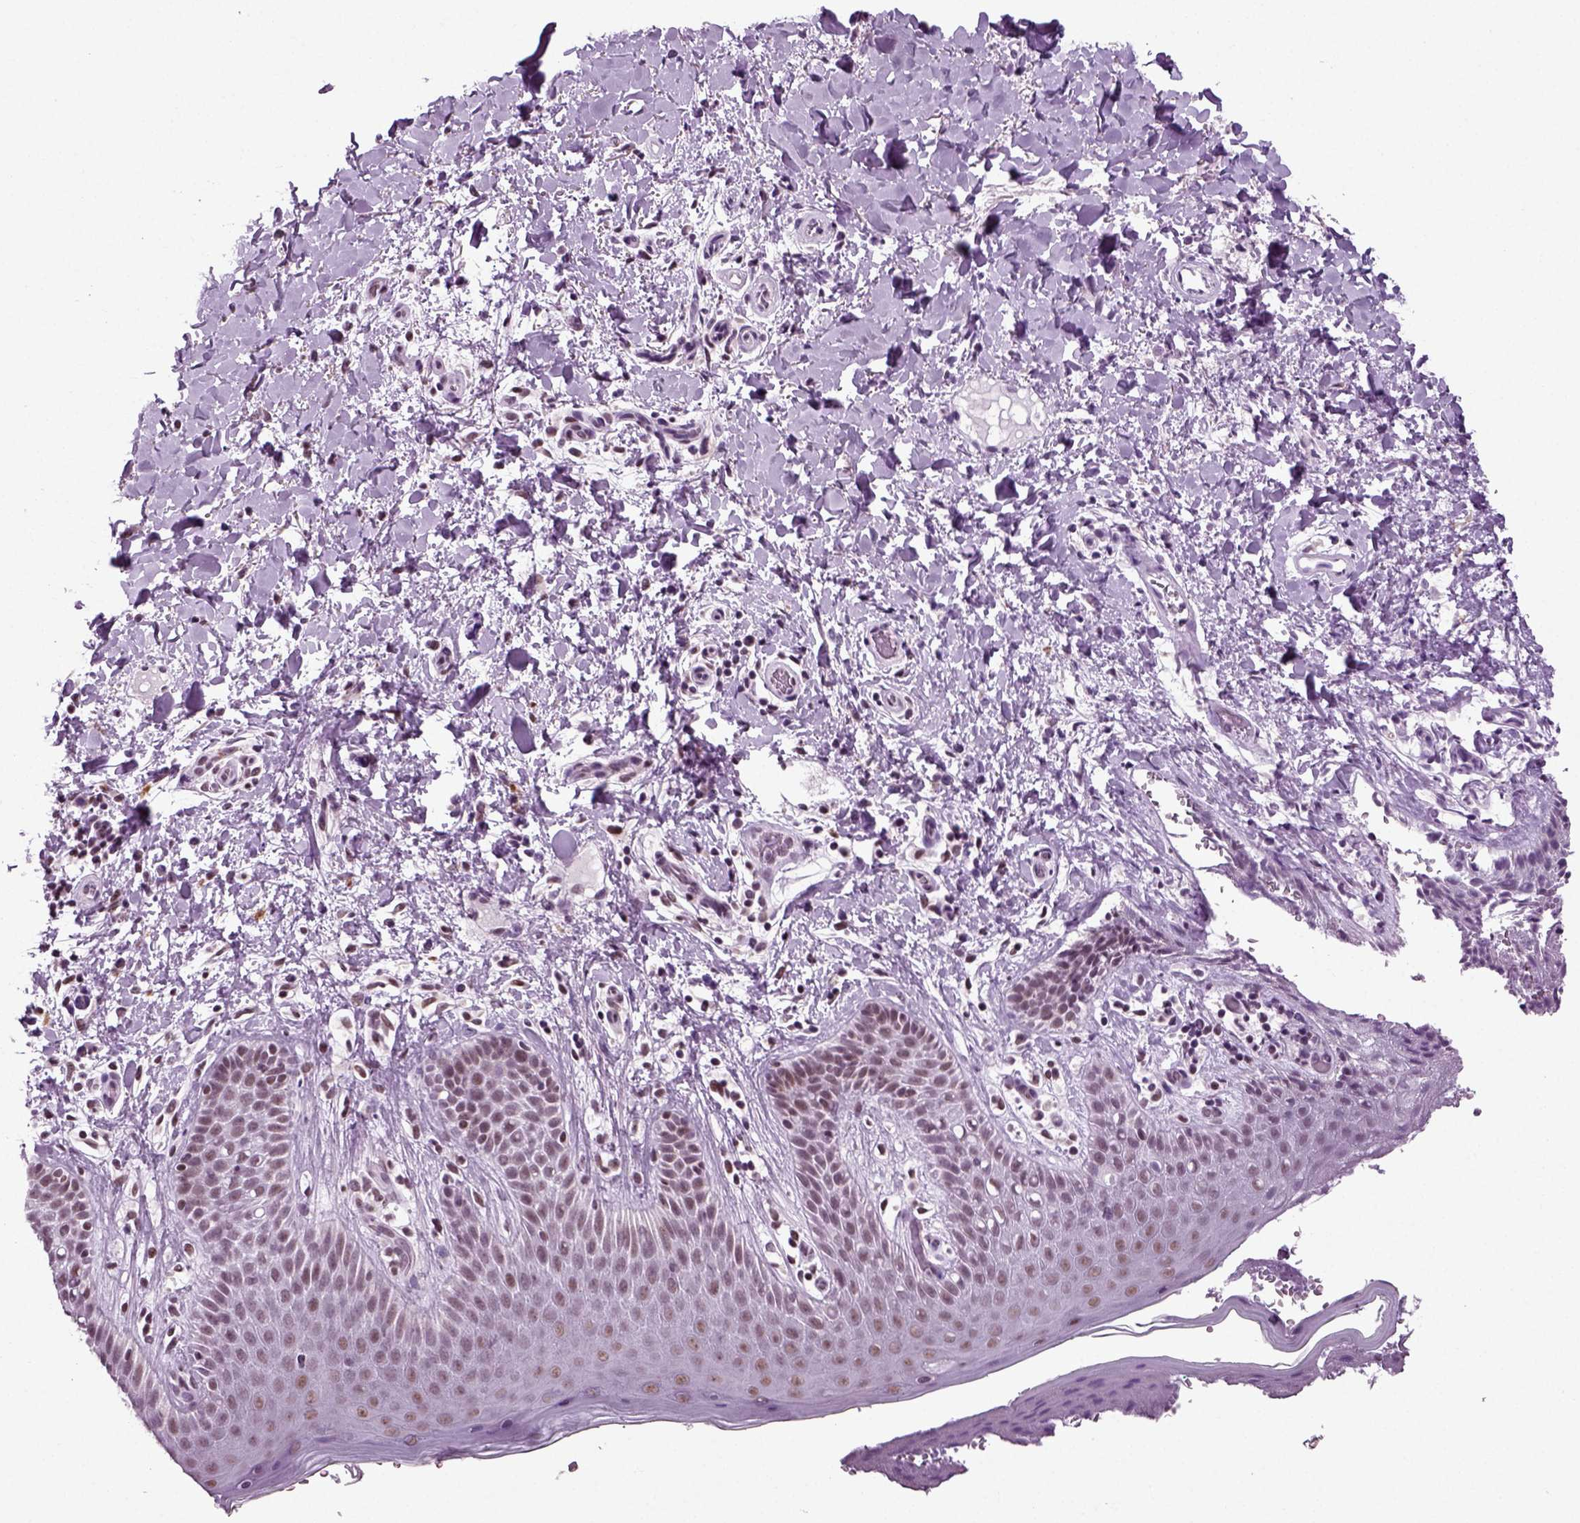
{"staining": {"intensity": "weak", "quantity": ">75%", "location": "nuclear"}, "tissue": "skin", "cell_type": "Epidermal cells", "image_type": "normal", "snomed": [{"axis": "morphology", "description": "Normal tissue, NOS"}, {"axis": "topography", "description": "Anal"}], "caption": "Immunohistochemical staining of benign human skin displays low levels of weak nuclear positivity in about >75% of epidermal cells. The staining was performed using DAB to visualize the protein expression in brown, while the nuclei were stained in blue with hematoxylin (Magnification: 20x).", "gene": "RCOR3", "patient": {"sex": "male", "age": 36}}